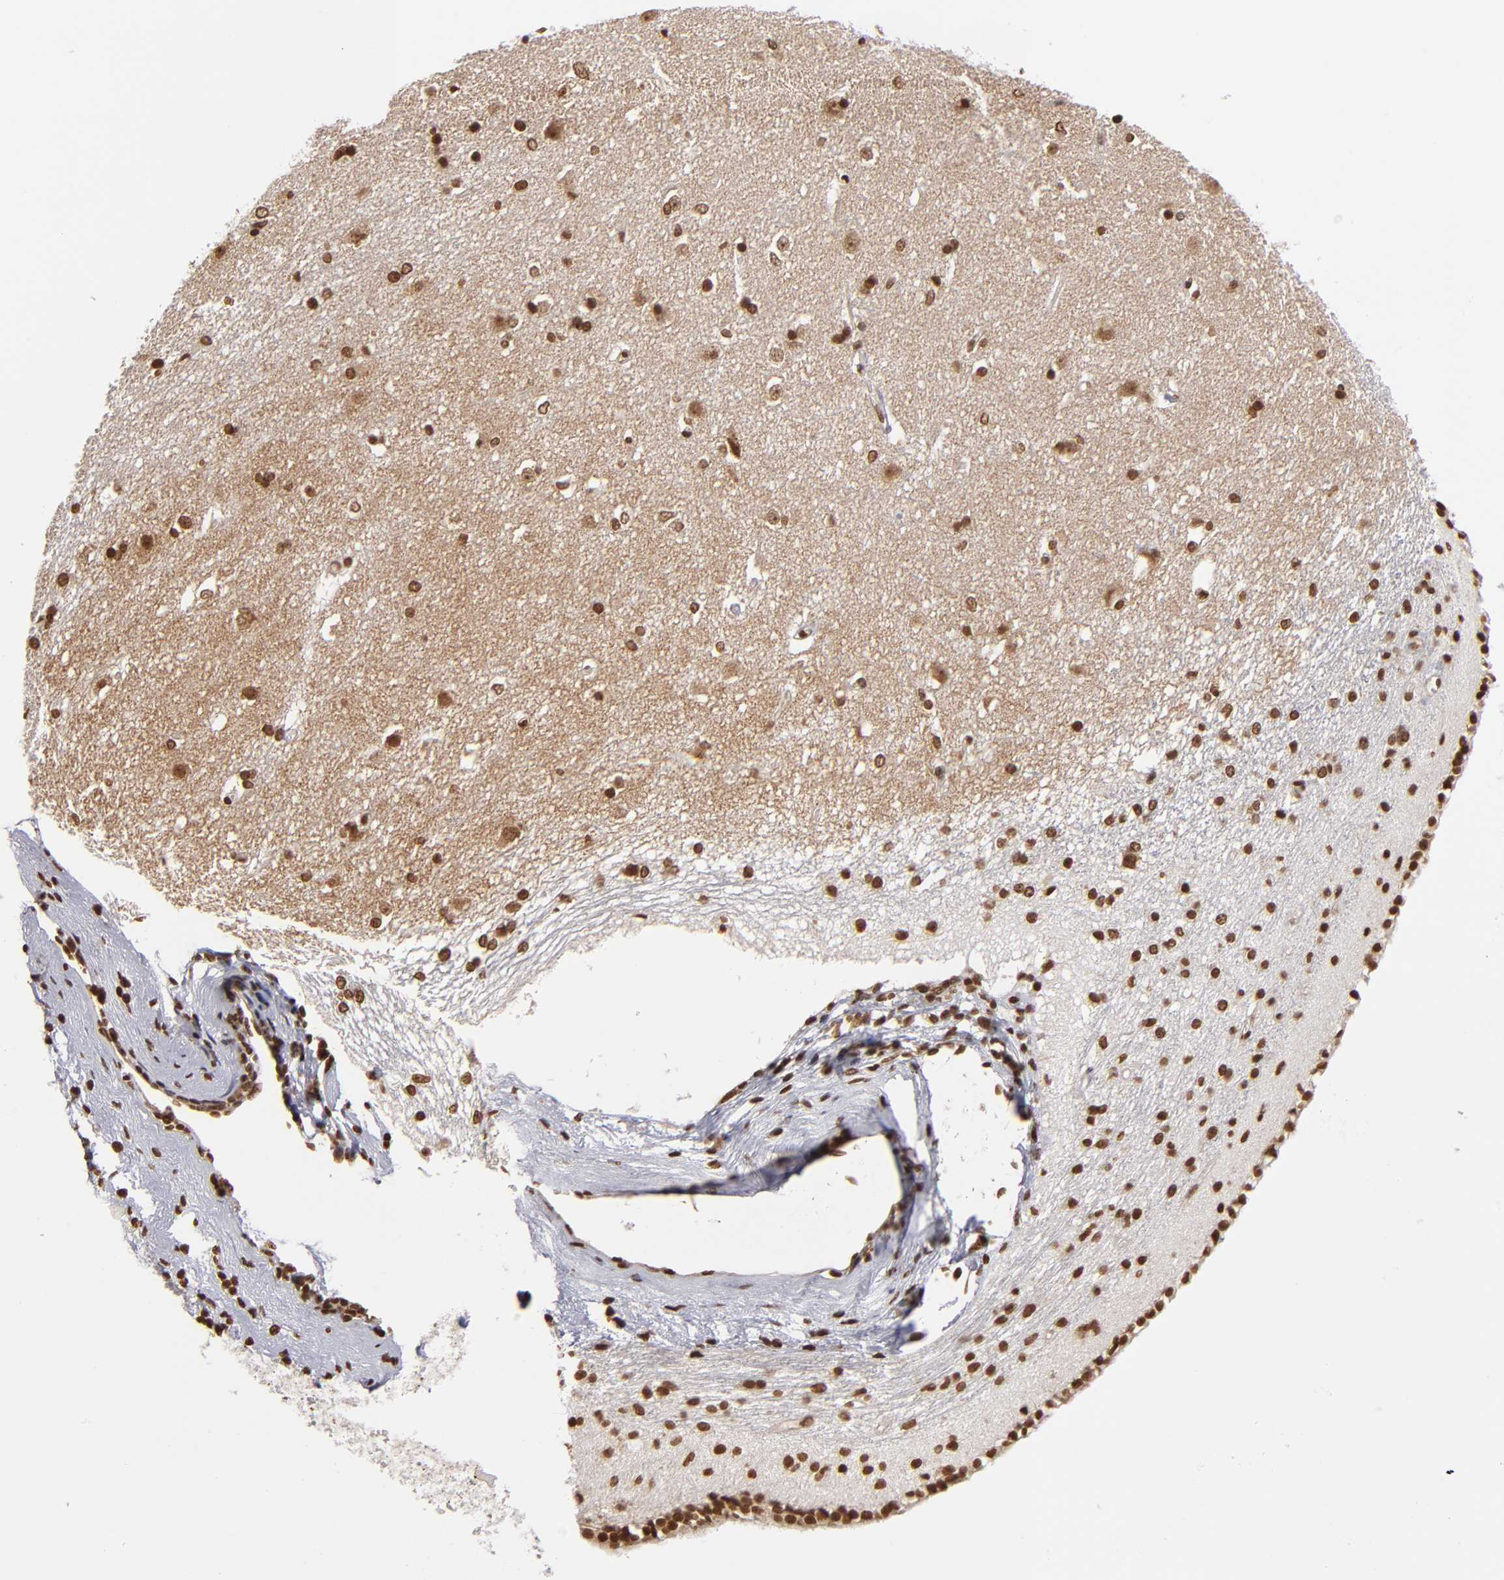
{"staining": {"intensity": "moderate", "quantity": ">75%", "location": "nuclear"}, "tissue": "caudate", "cell_type": "Glial cells", "image_type": "normal", "snomed": [{"axis": "morphology", "description": "Normal tissue, NOS"}, {"axis": "topography", "description": "Lateral ventricle wall"}], "caption": "Immunohistochemistry staining of unremarkable caudate, which demonstrates medium levels of moderate nuclear positivity in approximately >75% of glial cells indicating moderate nuclear protein expression. The staining was performed using DAB (brown) for protein detection and nuclei were counterstained in hematoxylin (blue).", "gene": "ABL2", "patient": {"sex": "female", "age": 19}}